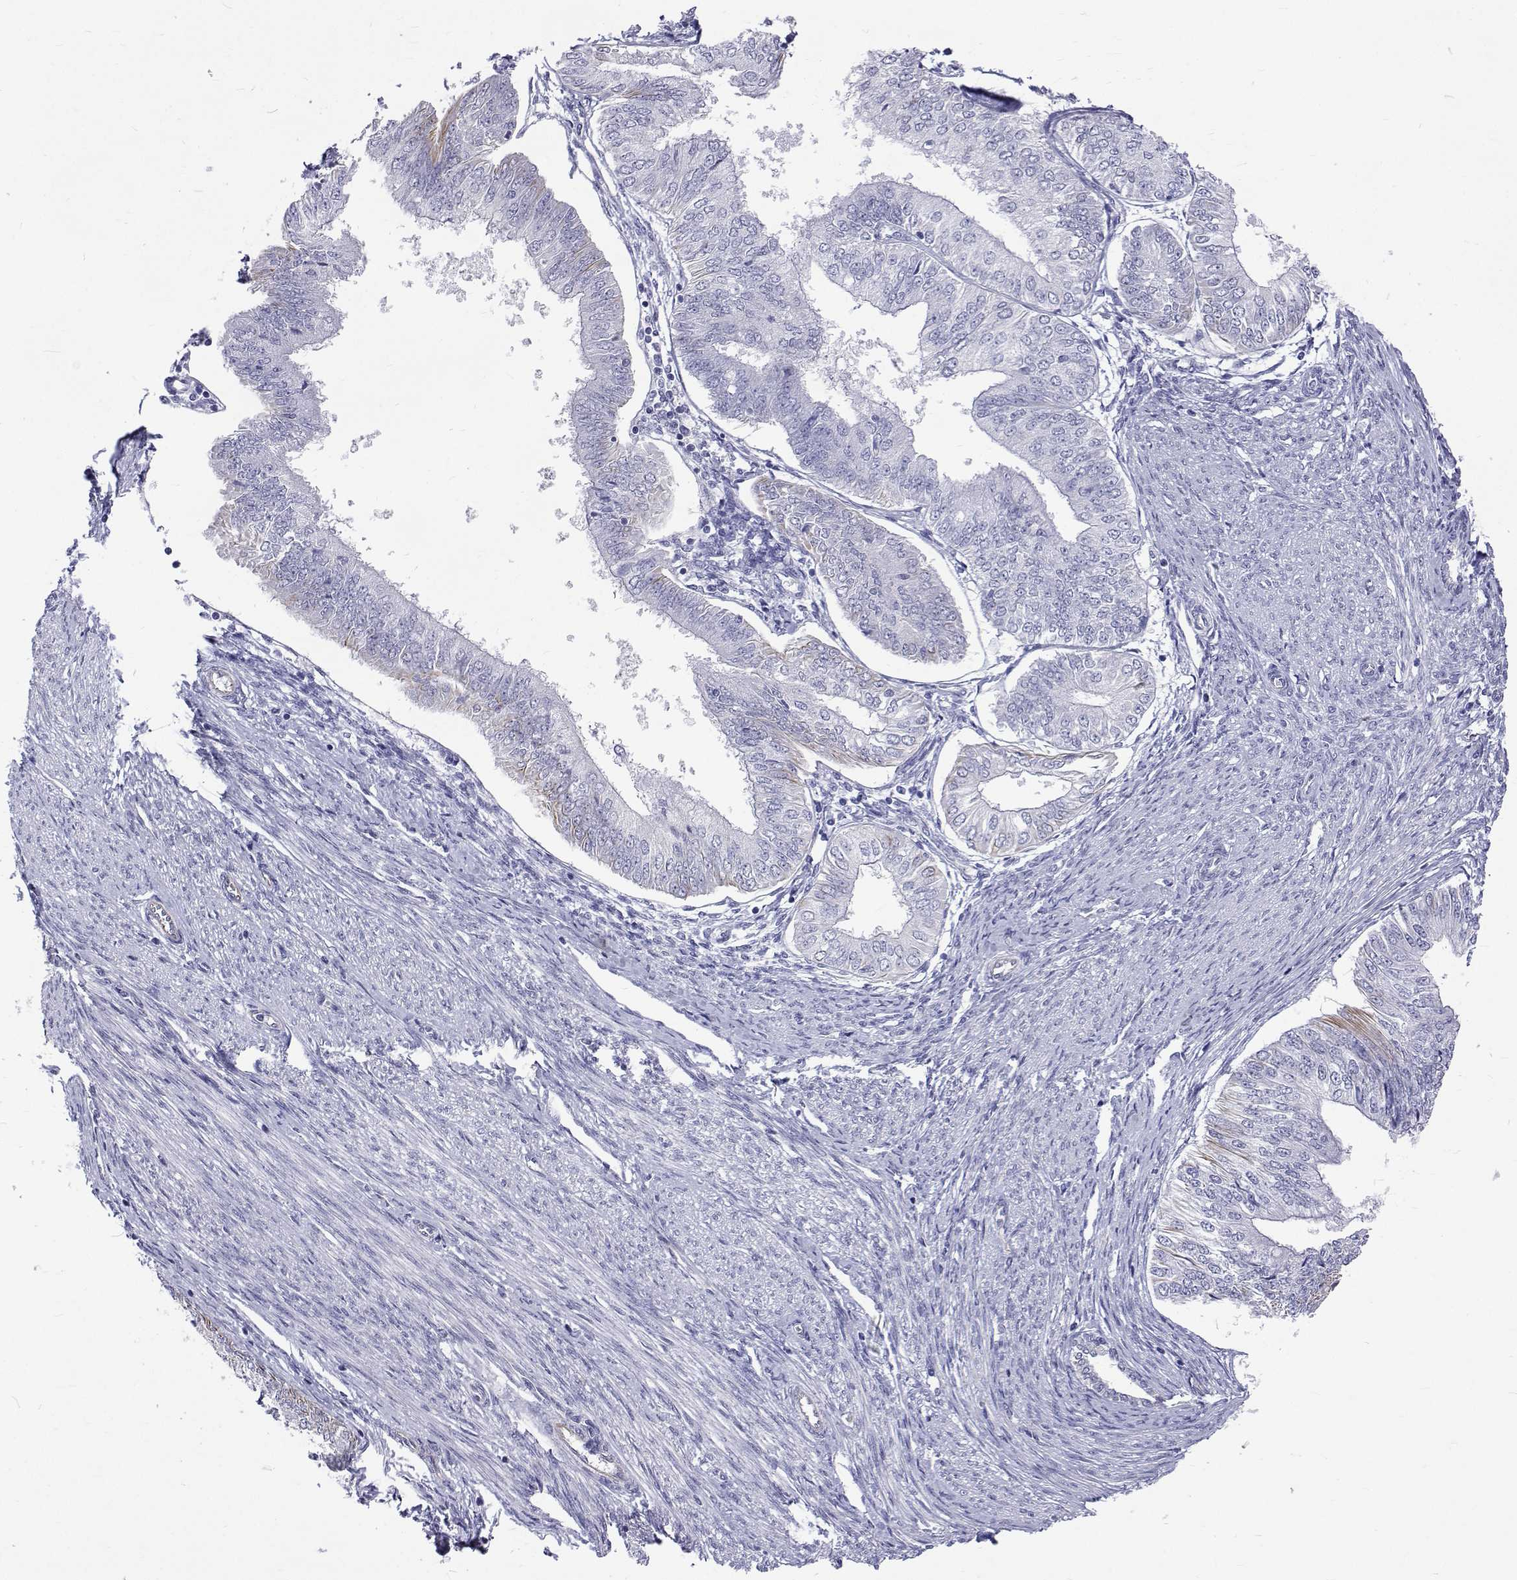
{"staining": {"intensity": "negative", "quantity": "none", "location": "none"}, "tissue": "endometrial cancer", "cell_type": "Tumor cells", "image_type": "cancer", "snomed": [{"axis": "morphology", "description": "Adenocarcinoma, NOS"}, {"axis": "topography", "description": "Endometrium"}], "caption": "Tumor cells show no significant positivity in endometrial cancer (adenocarcinoma).", "gene": "OPRPN", "patient": {"sex": "female", "age": 58}}